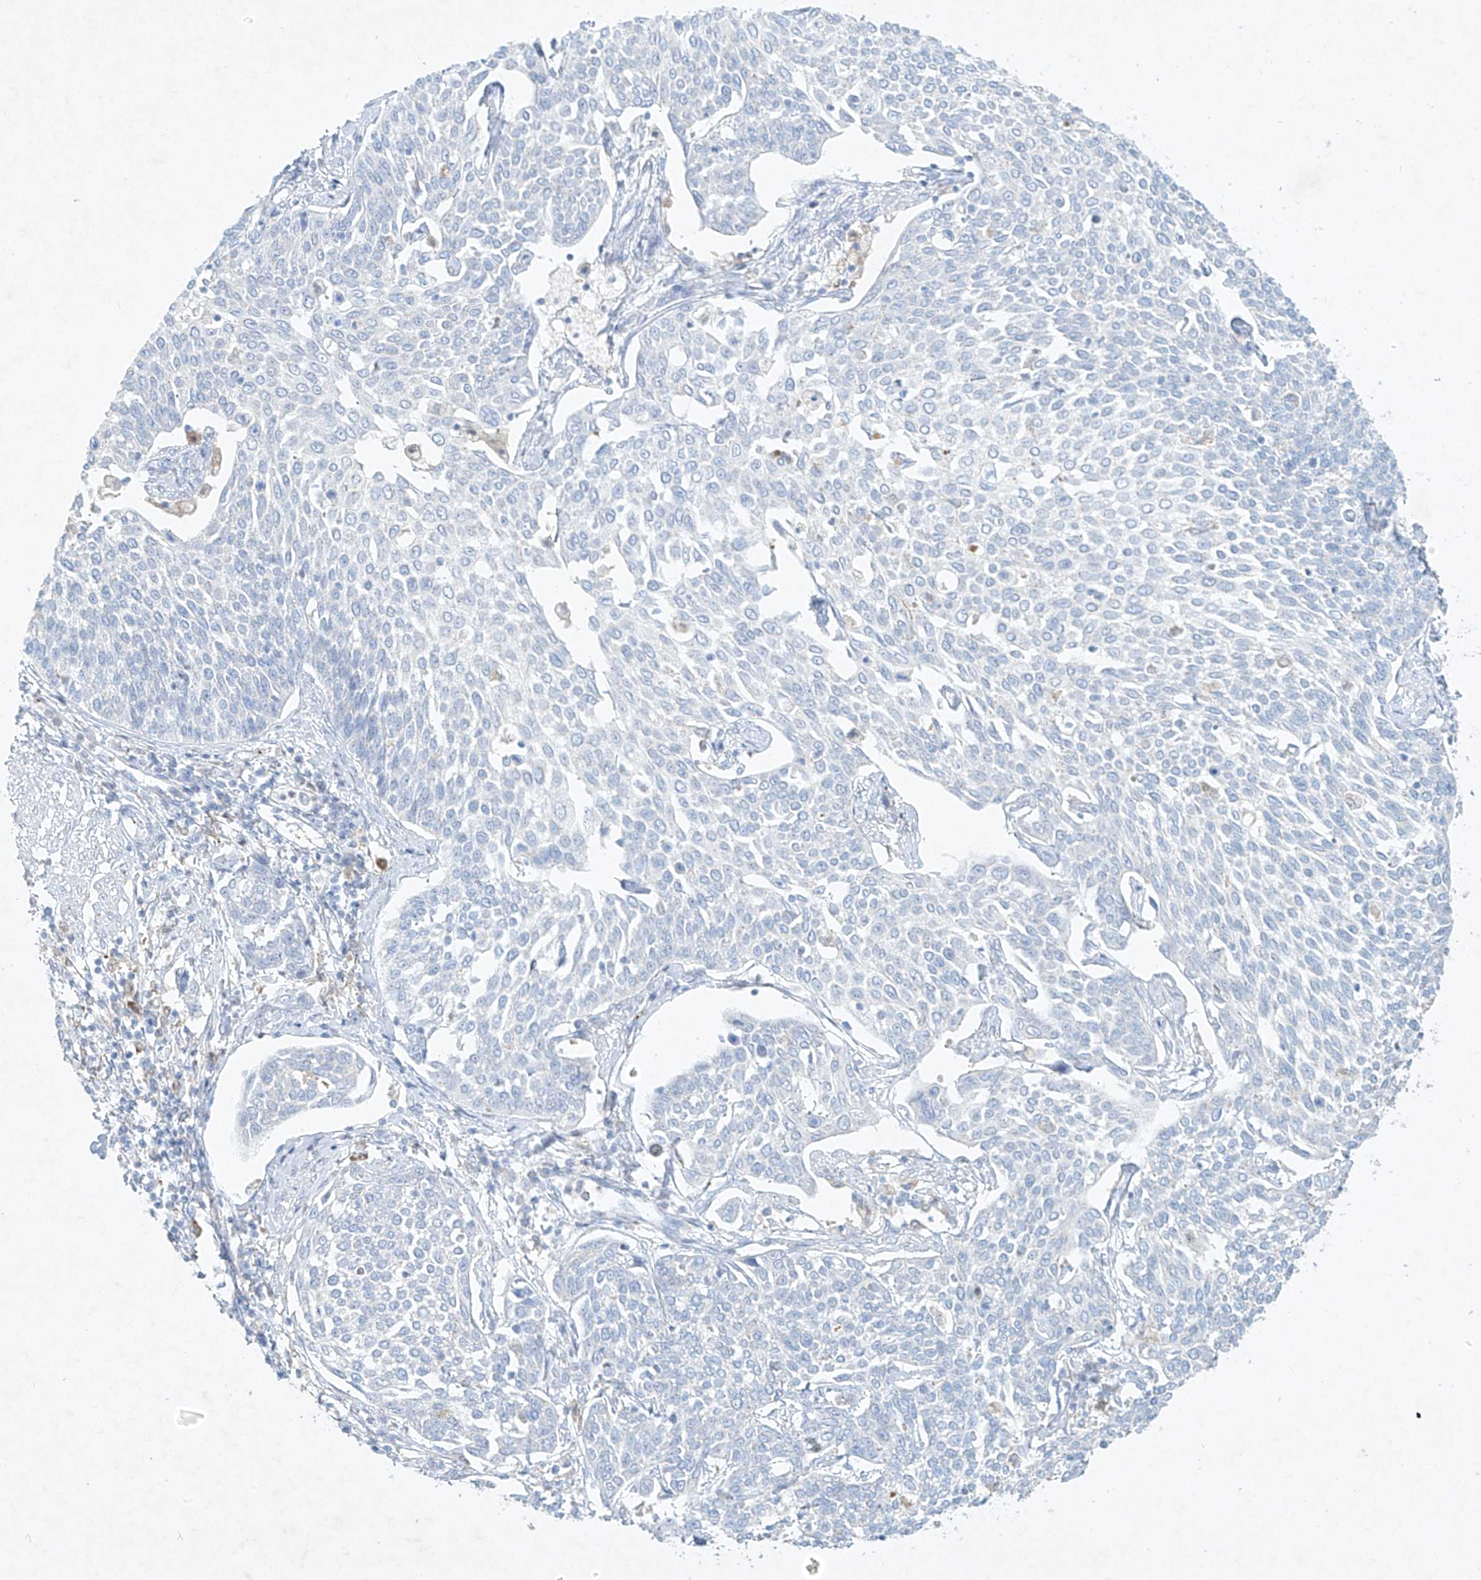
{"staining": {"intensity": "negative", "quantity": "none", "location": "none"}, "tissue": "cervical cancer", "cell_type": "Tumor cells", "image_type": "cancer", "snomed": [{"axis": "morphology", "description": "Squamous cell carcinoma, NOS"}, {"axis": "topography", "description": "Cervix"}], "caption": "Tumor cells show no significant positivity in squamous cell carcinoma (cervical).", "gene": "PLEK", "patient": {"sex": "female", "age": 34}}